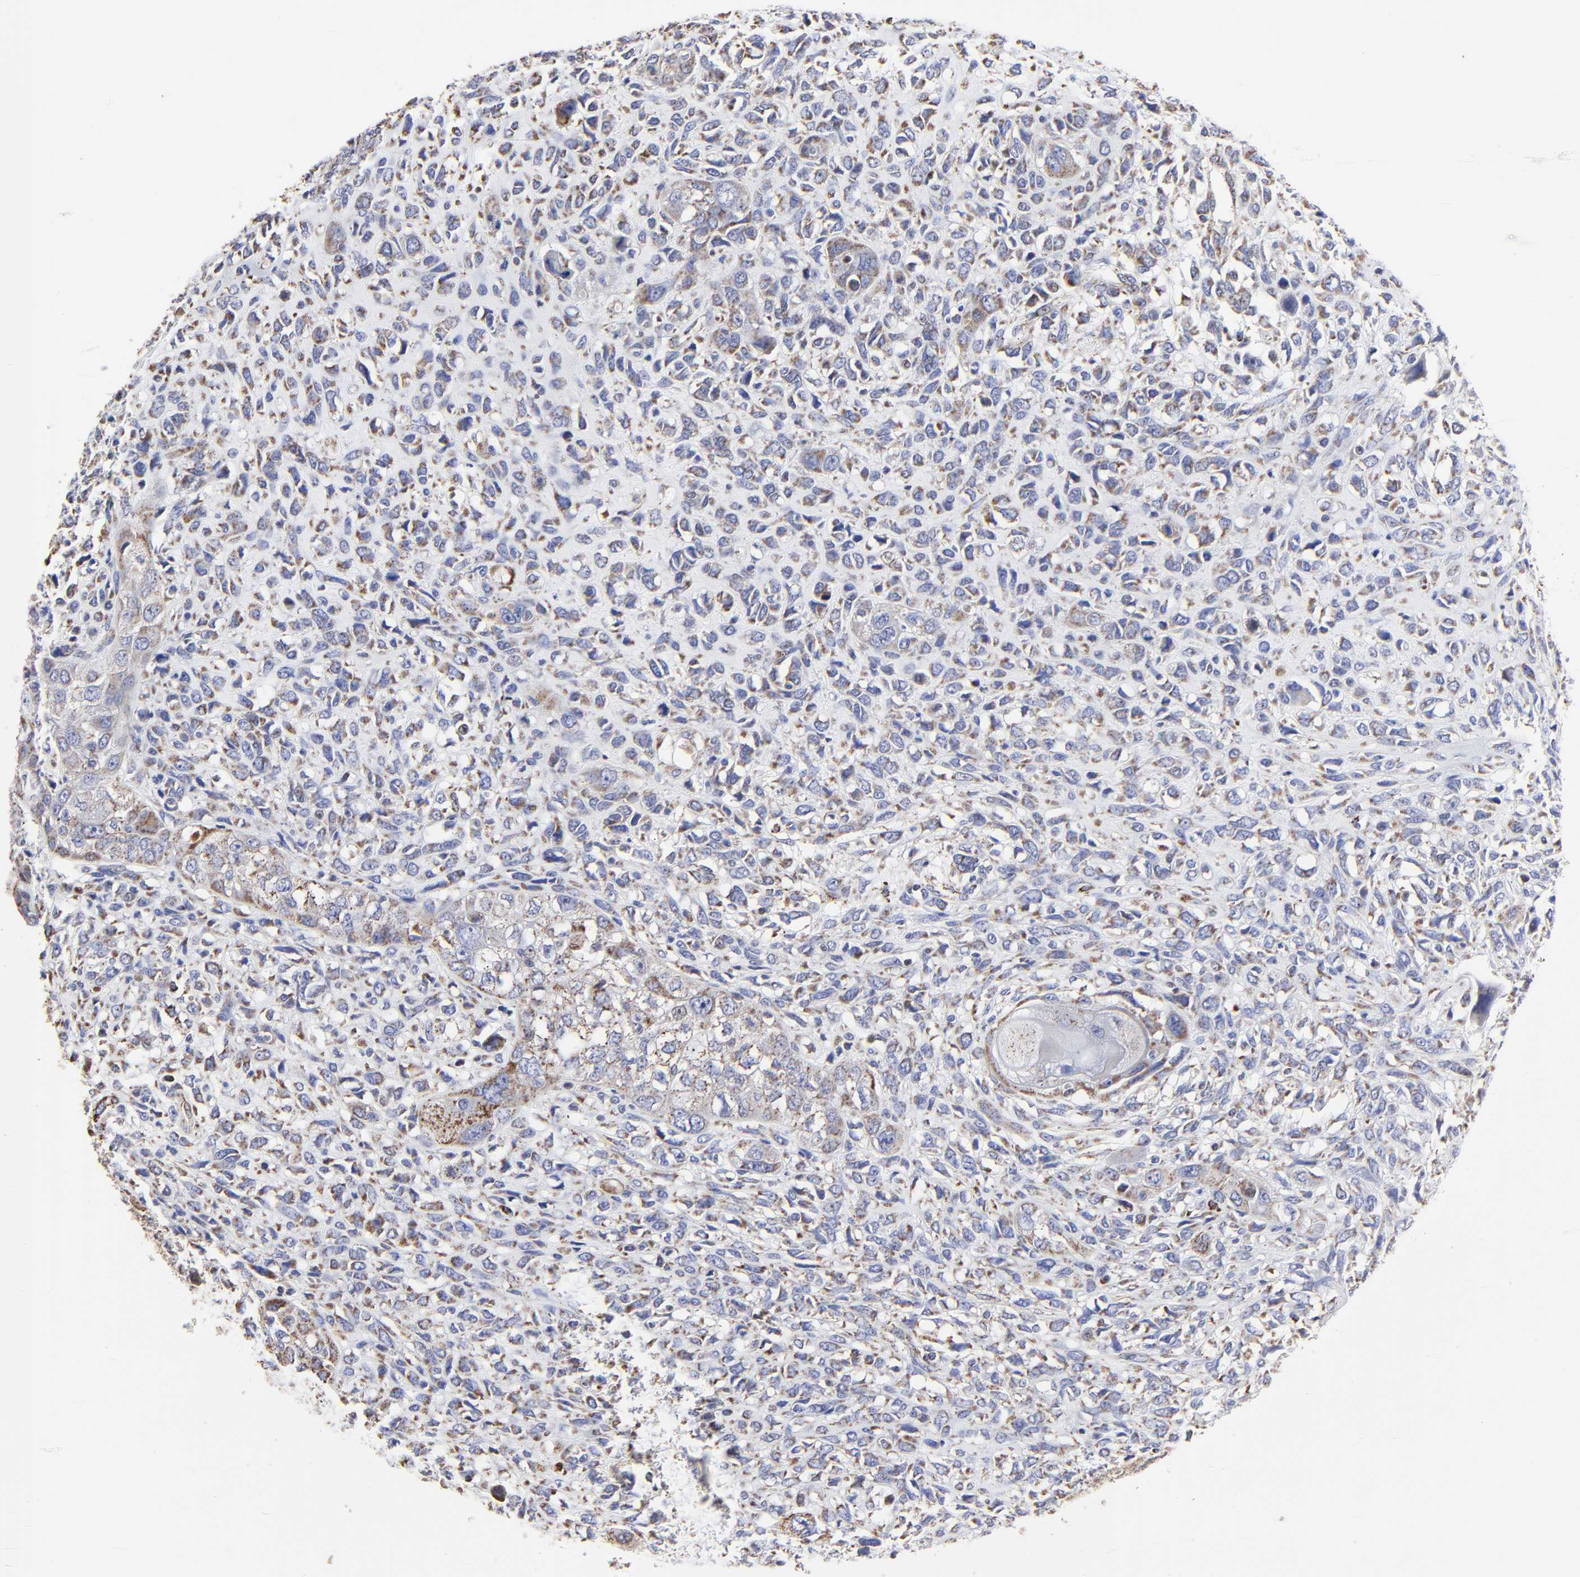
{"staining": {"intensity": "weak", "quantity": ">75%", "location": "cytoplasmic/membranous"}, "tissue": "head and neck cancer", "cell_type": "Tumor cells", "image_type": "cancer", "snomed": [{"axis": "morphology", "description": "Neoplasm, malignant, NOS"}, {"axis": "topography", "description": "Salivary gland"}, {"axis": "topography", "description": "Head-Neck"}], "caption": "This photomicrograph reveals neoplasm (malignant) (head and neck) stained with immunohistochemistry (IHC) to label a protein in brown. The cytoplasmic/membranous of tumor cells show weak positivity for the protein. Nuclei are counter-stained blue.", "gene": "PINK1", "patient": {"sex": "male", "age": 43}}